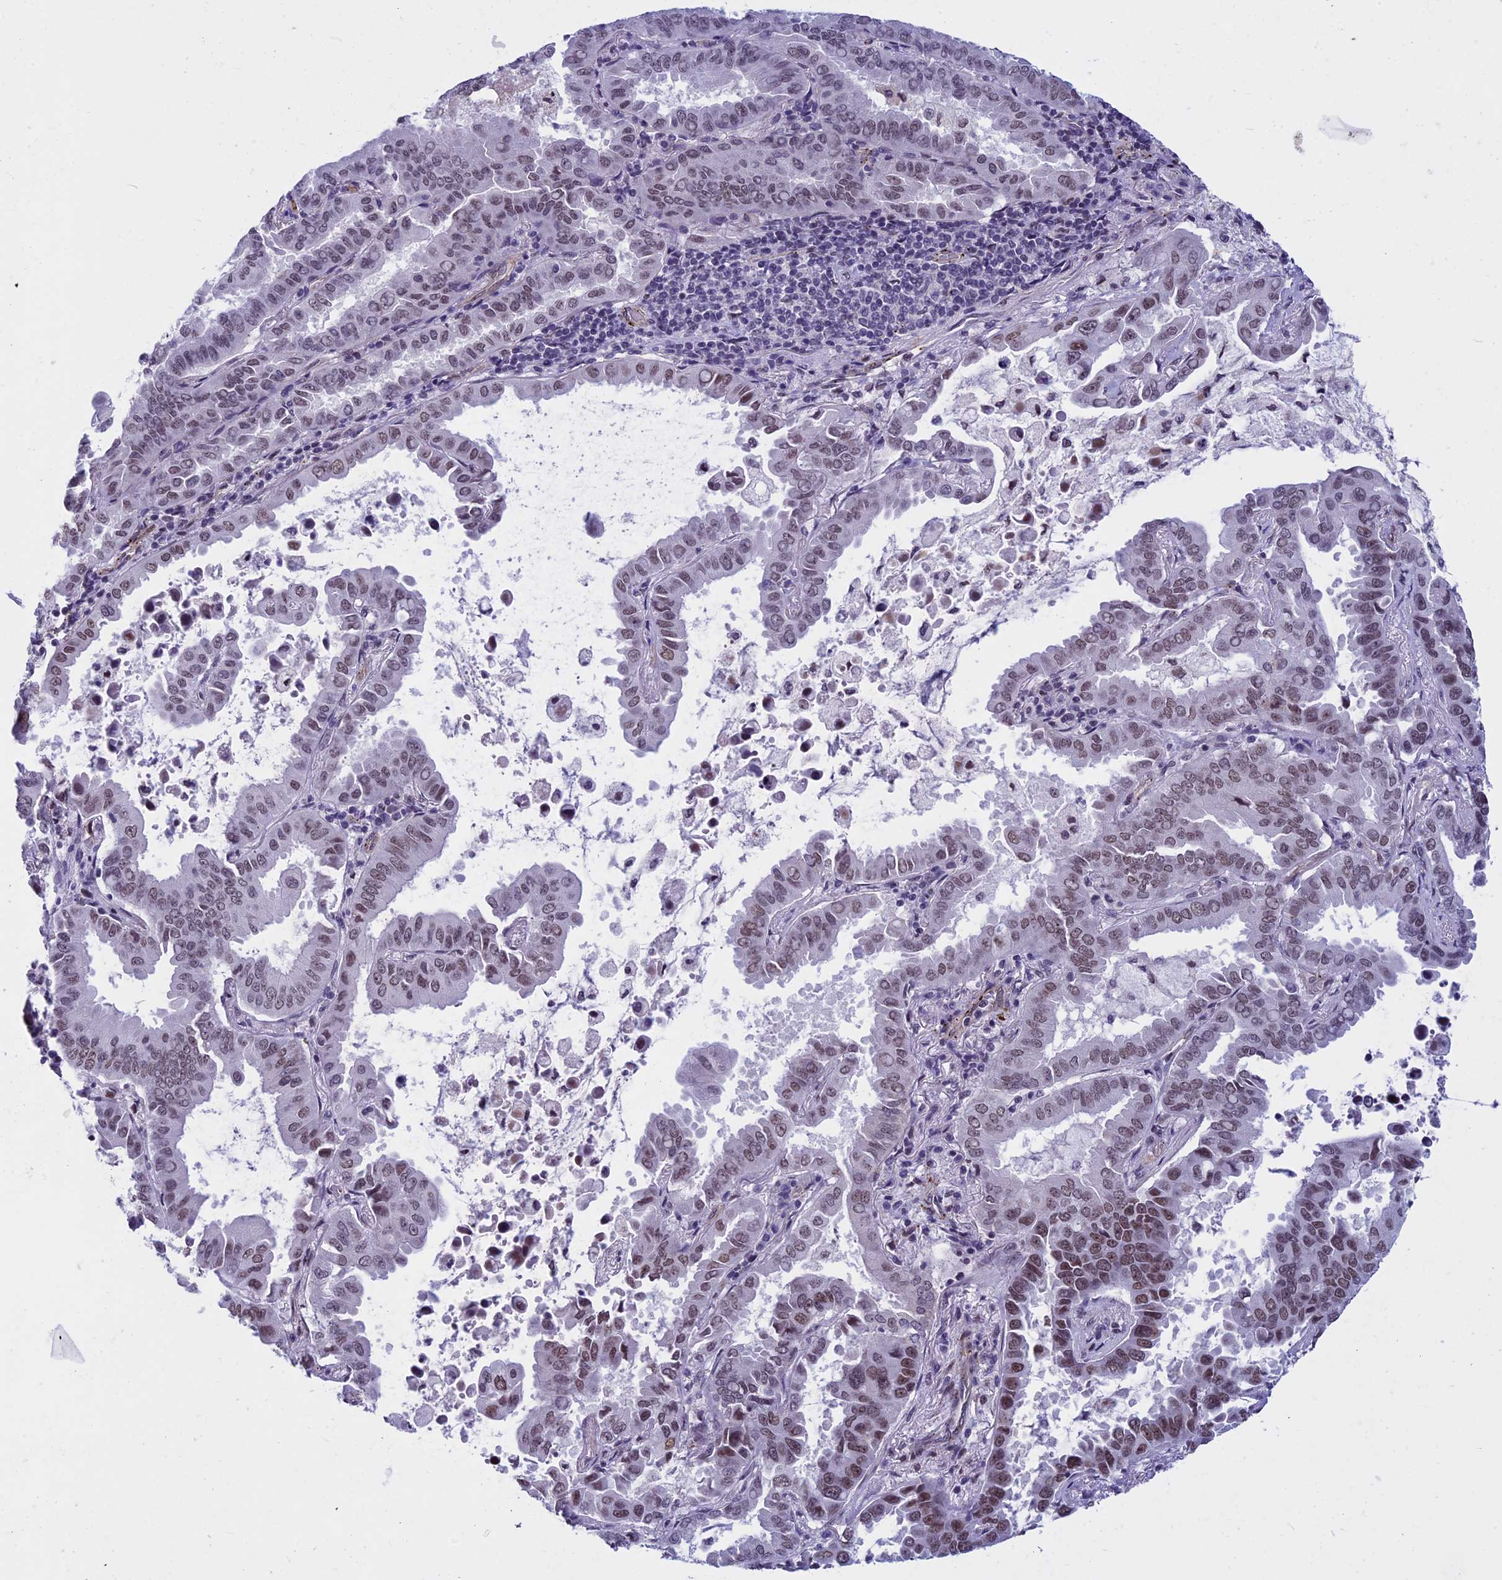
{"staining": {"intensity": "moderate", "quantity": ">75%", "location": "nuclear"}, "tissue": "lung cancer", "cell_type": "Tumor cells", "image_type": "cancer", "snomed": [{"axis": "morphology", "description": "Adenocarcinoma, NOS"}, {"axis": "topography", "description": "Lung"}], "caption": "Immunohistochemical staining of human lung cancer shows medium levels of moderate nuclear positivity in approximately >75% of tumor cells.", "gene": "NIPBL", "patient": {"sex": "male", "age": 64}}